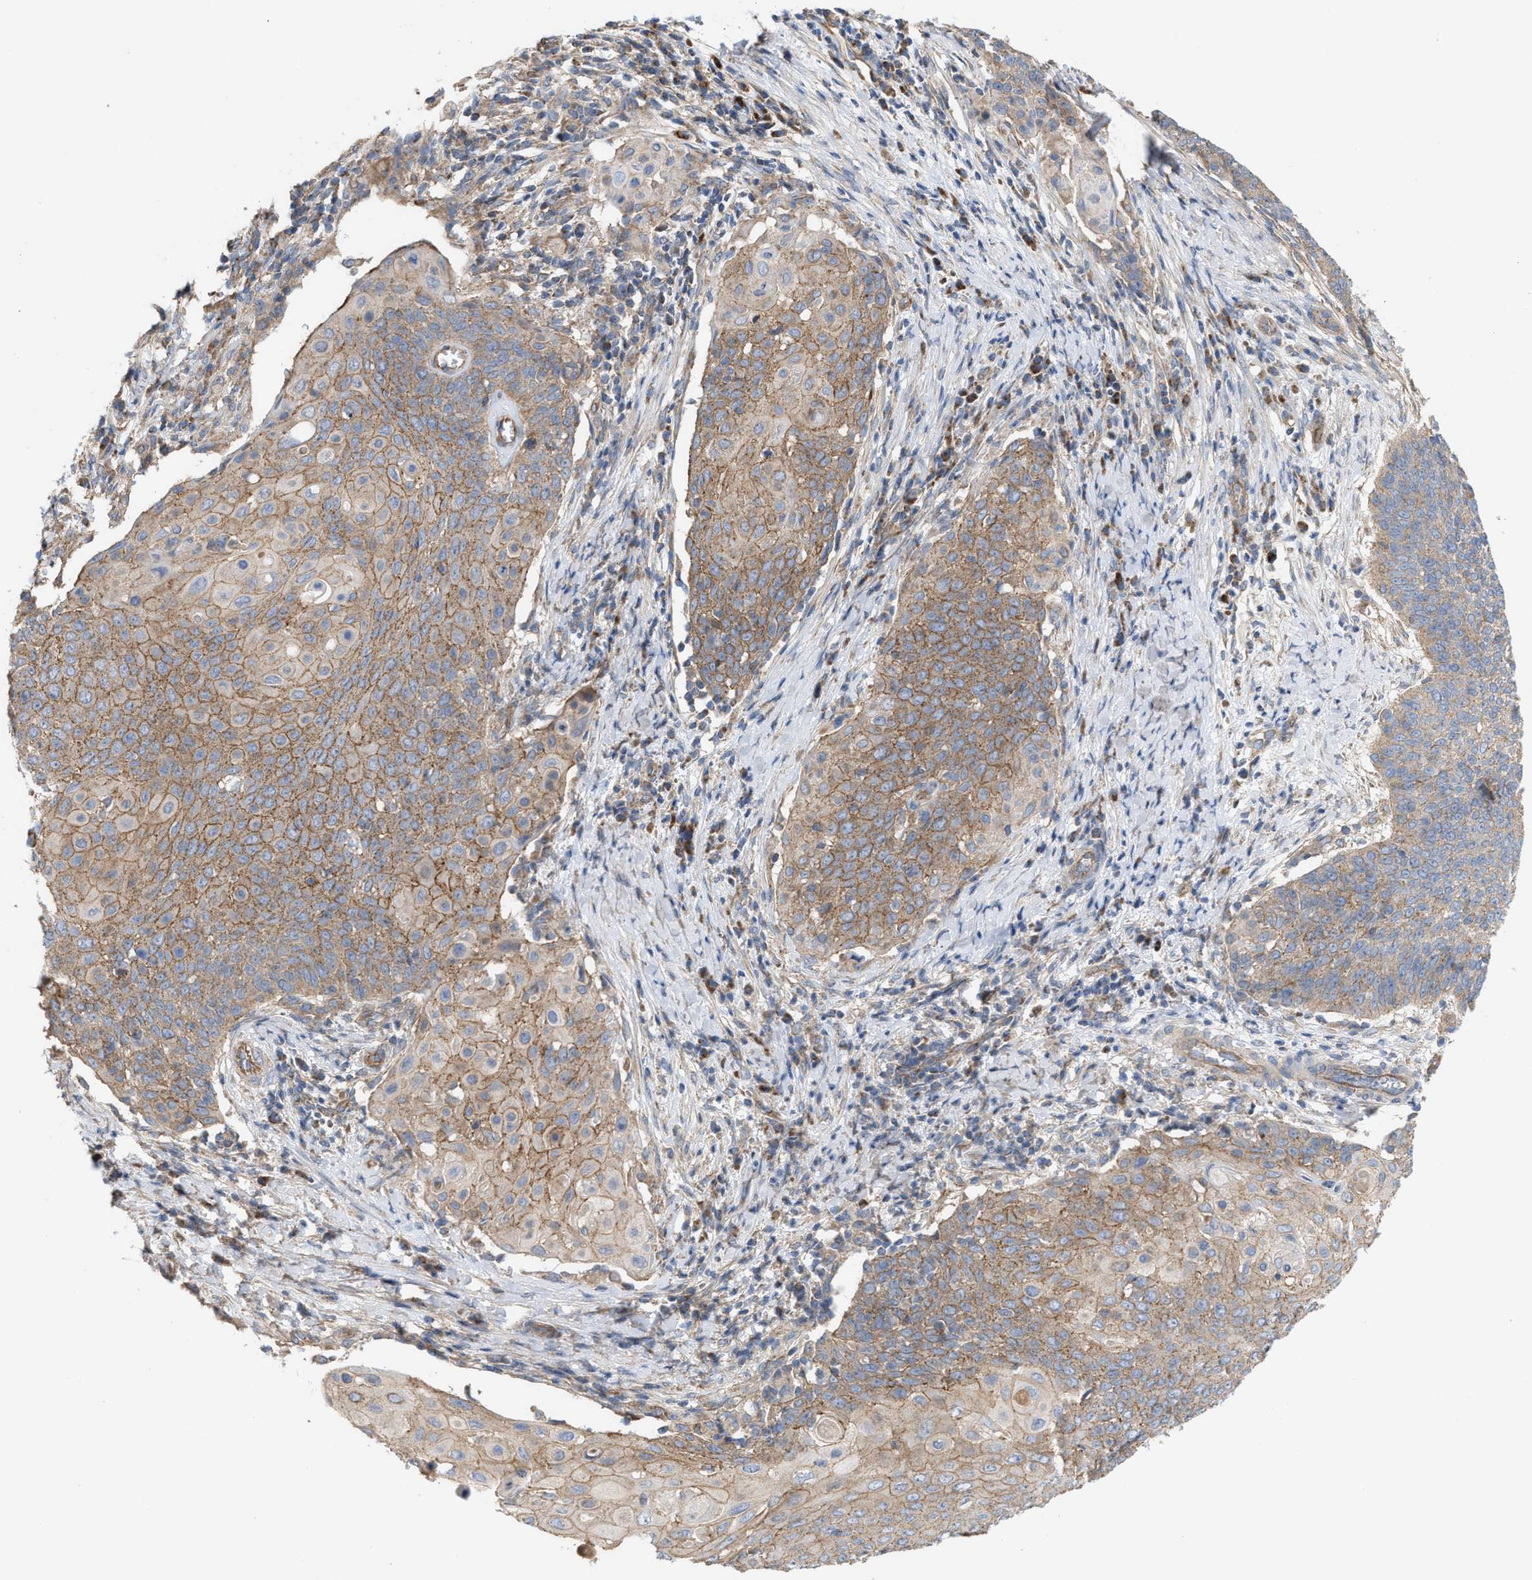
{"staining": {"intensity": "moderate", "quantity": ">75%", "location": "cytoplasmic/membranous"}, "tissue": "cervical cancer", "cell_type": "Tumor cells", "image_type": "cancer", "snomed": [{"axis": "morphology", "description": "Squamous cell carcinoma, NOS"}, {"axis": "topography", "description": "Cervix"}], "caption": "Immunohistochemical staining of human cervical cancer displays moderate cytoplasmic/membranous protein staining in approximately >75% of tumor cells.", "gene": "OXSM", "patient": {"sex": "female", "age": 39}}